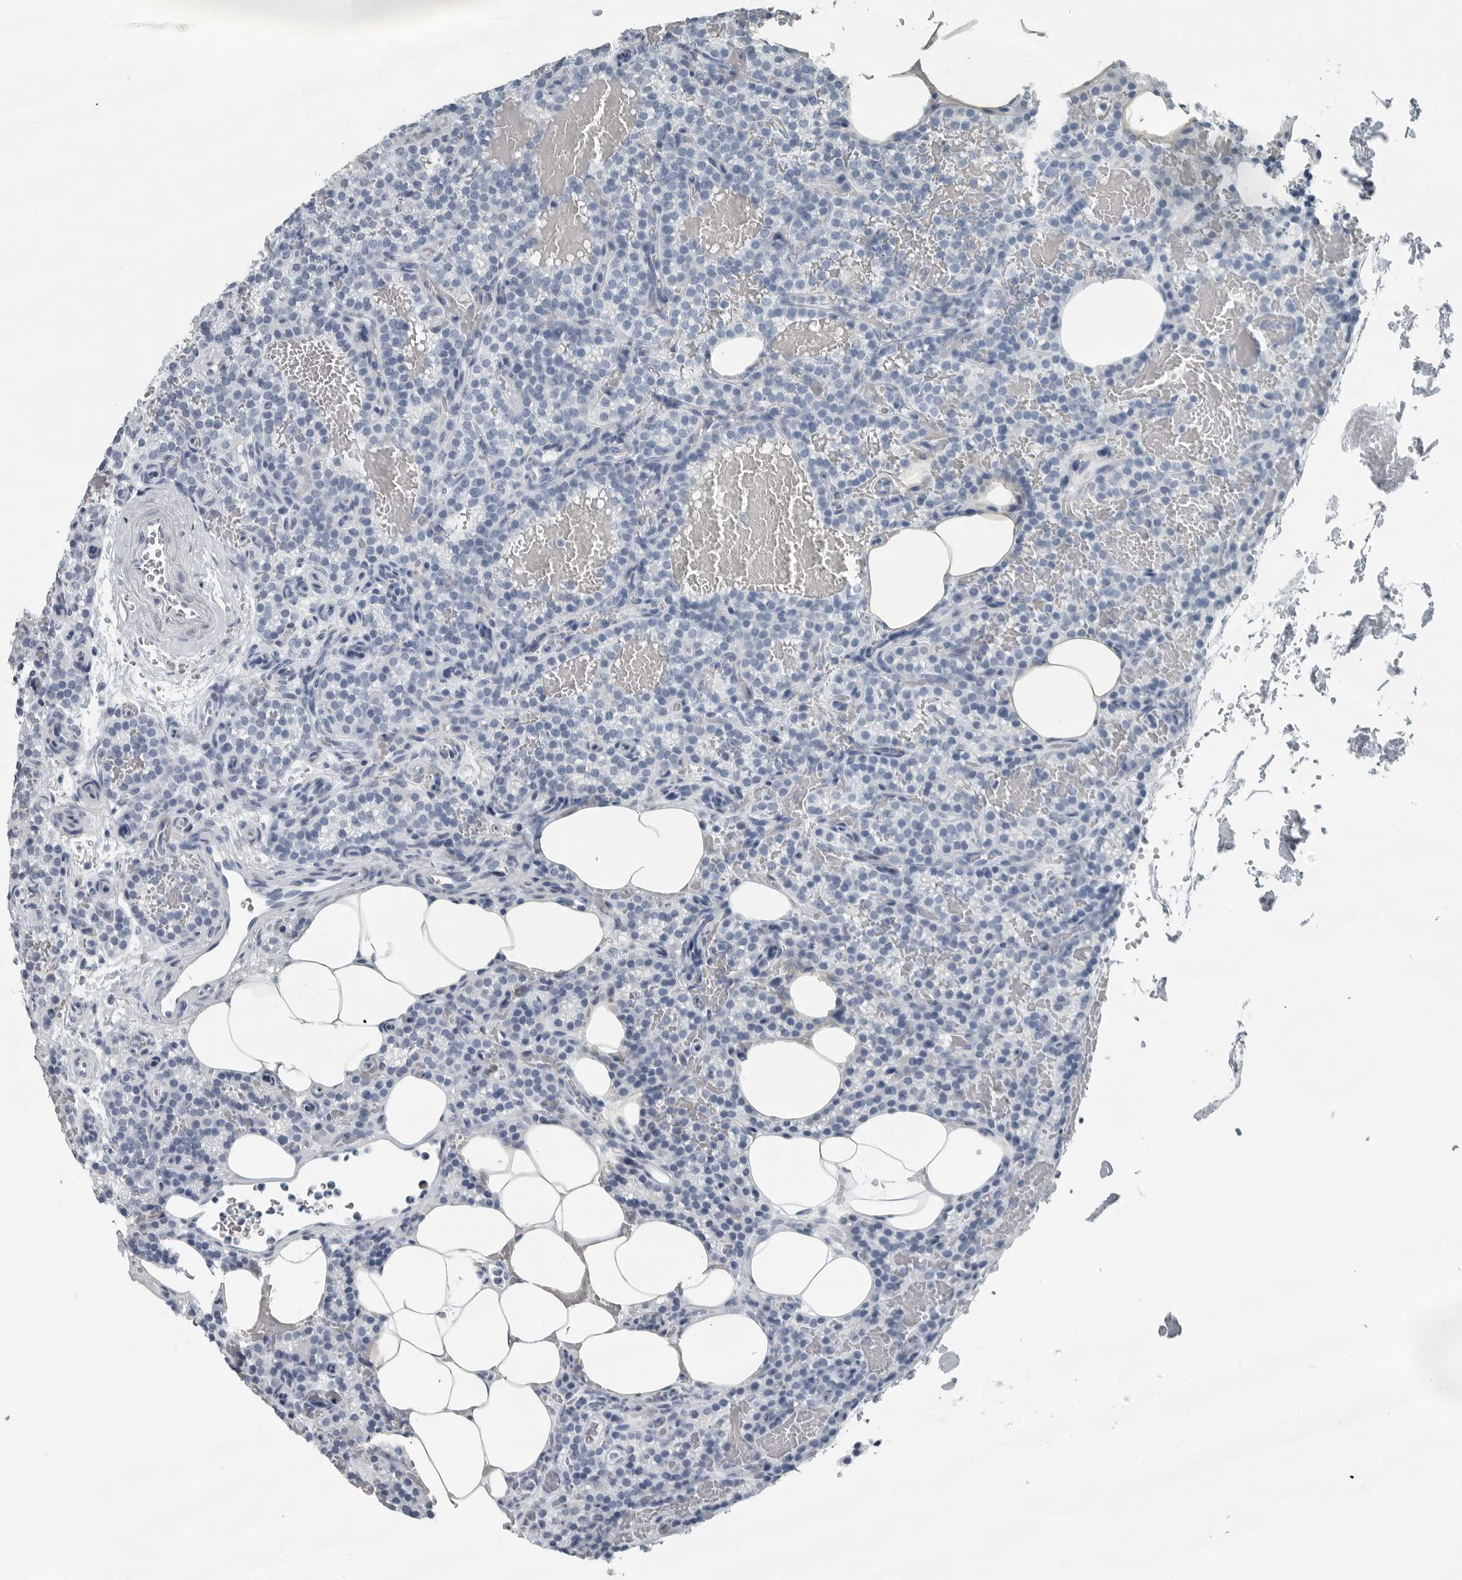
{"staining": {"intensity": "negative", "quantity": "none", "location": "none"}, "tissue": "parathyroid gland", "cell_type": "Glandular cells", "image_type": "normal", "snomed": [{"axis": "morphology", "description": "Normal tissue, NOS"}, {"axis": "topography", "description": "Parathyroid gland"}], "caption": "An immunohistochemistry (IHC) histopathology image of benign parathyroid gland is shown. There is no staining in glandular cells of parathyroid gland. Brightfield microscopy of IHC stained with DAB (3,3'-diaminobenzidine) (brown) and hematoxylin (blue), captured at high magnification.", "gene": "FABP6", "patient": {"sex": "male", "age": 58}}